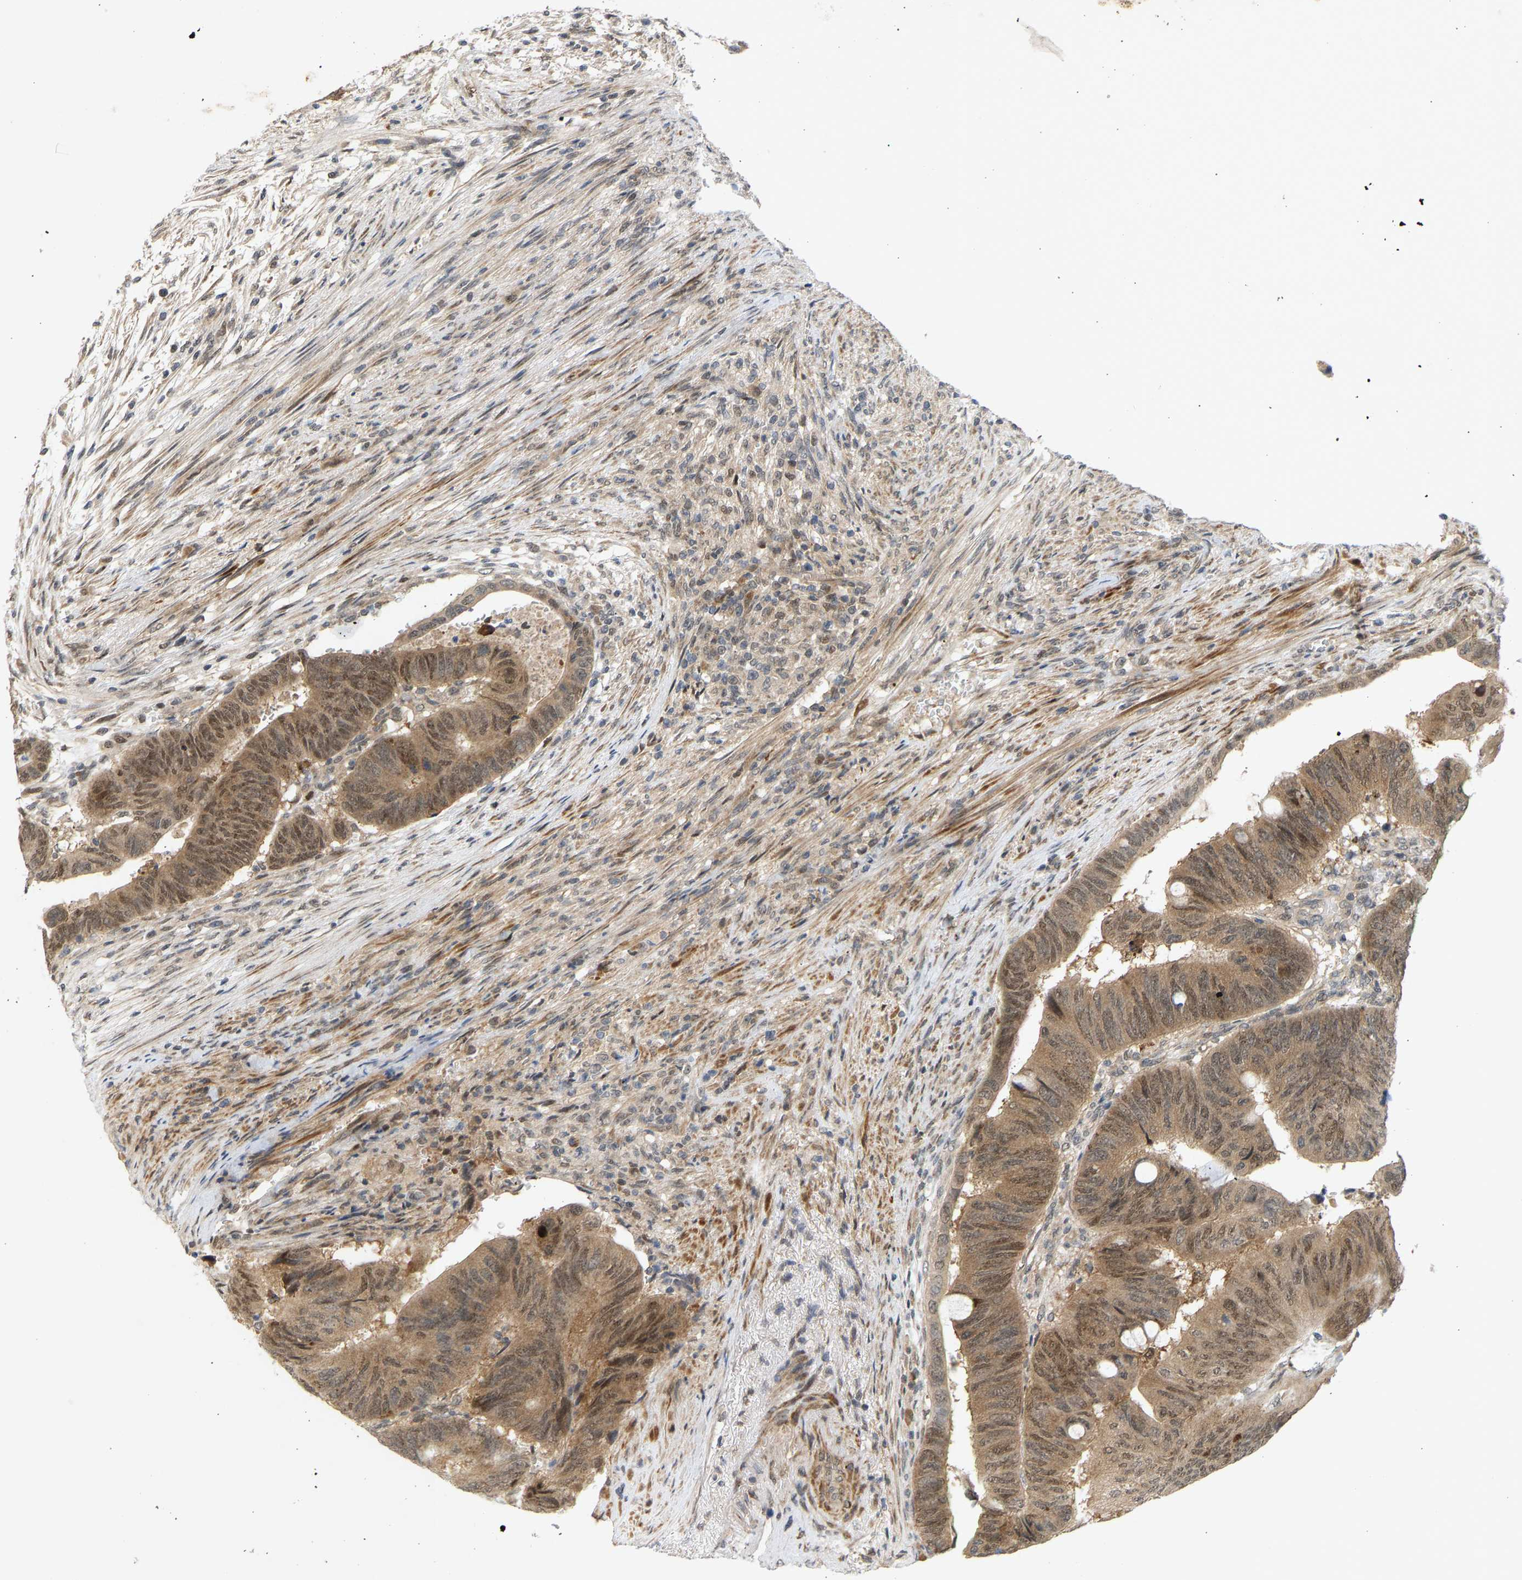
{"staining": {"intensity": "moderate", "quantity": ">75%", "location": "cytoplasmic/membranous,nuclear"}, "tissue": "colorectal cancer", "cell_type": "Tumor cells", "image_type": "cancer", "snomed": [{"axis": "morphology", "description": "Normal tissue, NOS"}, {"axis": "morphology", "description": "Adenocarcinoma, NOS"}, {"axis": "topography", "description": "Rectum"}, {"axis": "topography", "description": "Peripheral nerve tissue"}], "caption": "Protein staining reveals moderate cytoplasmic/membranous and nuclear staining in about >75% of tumor cells in colorectal adenocarcinoma.", "gene": "BAG1", "patient": {"sex": "male", "age": 92}}